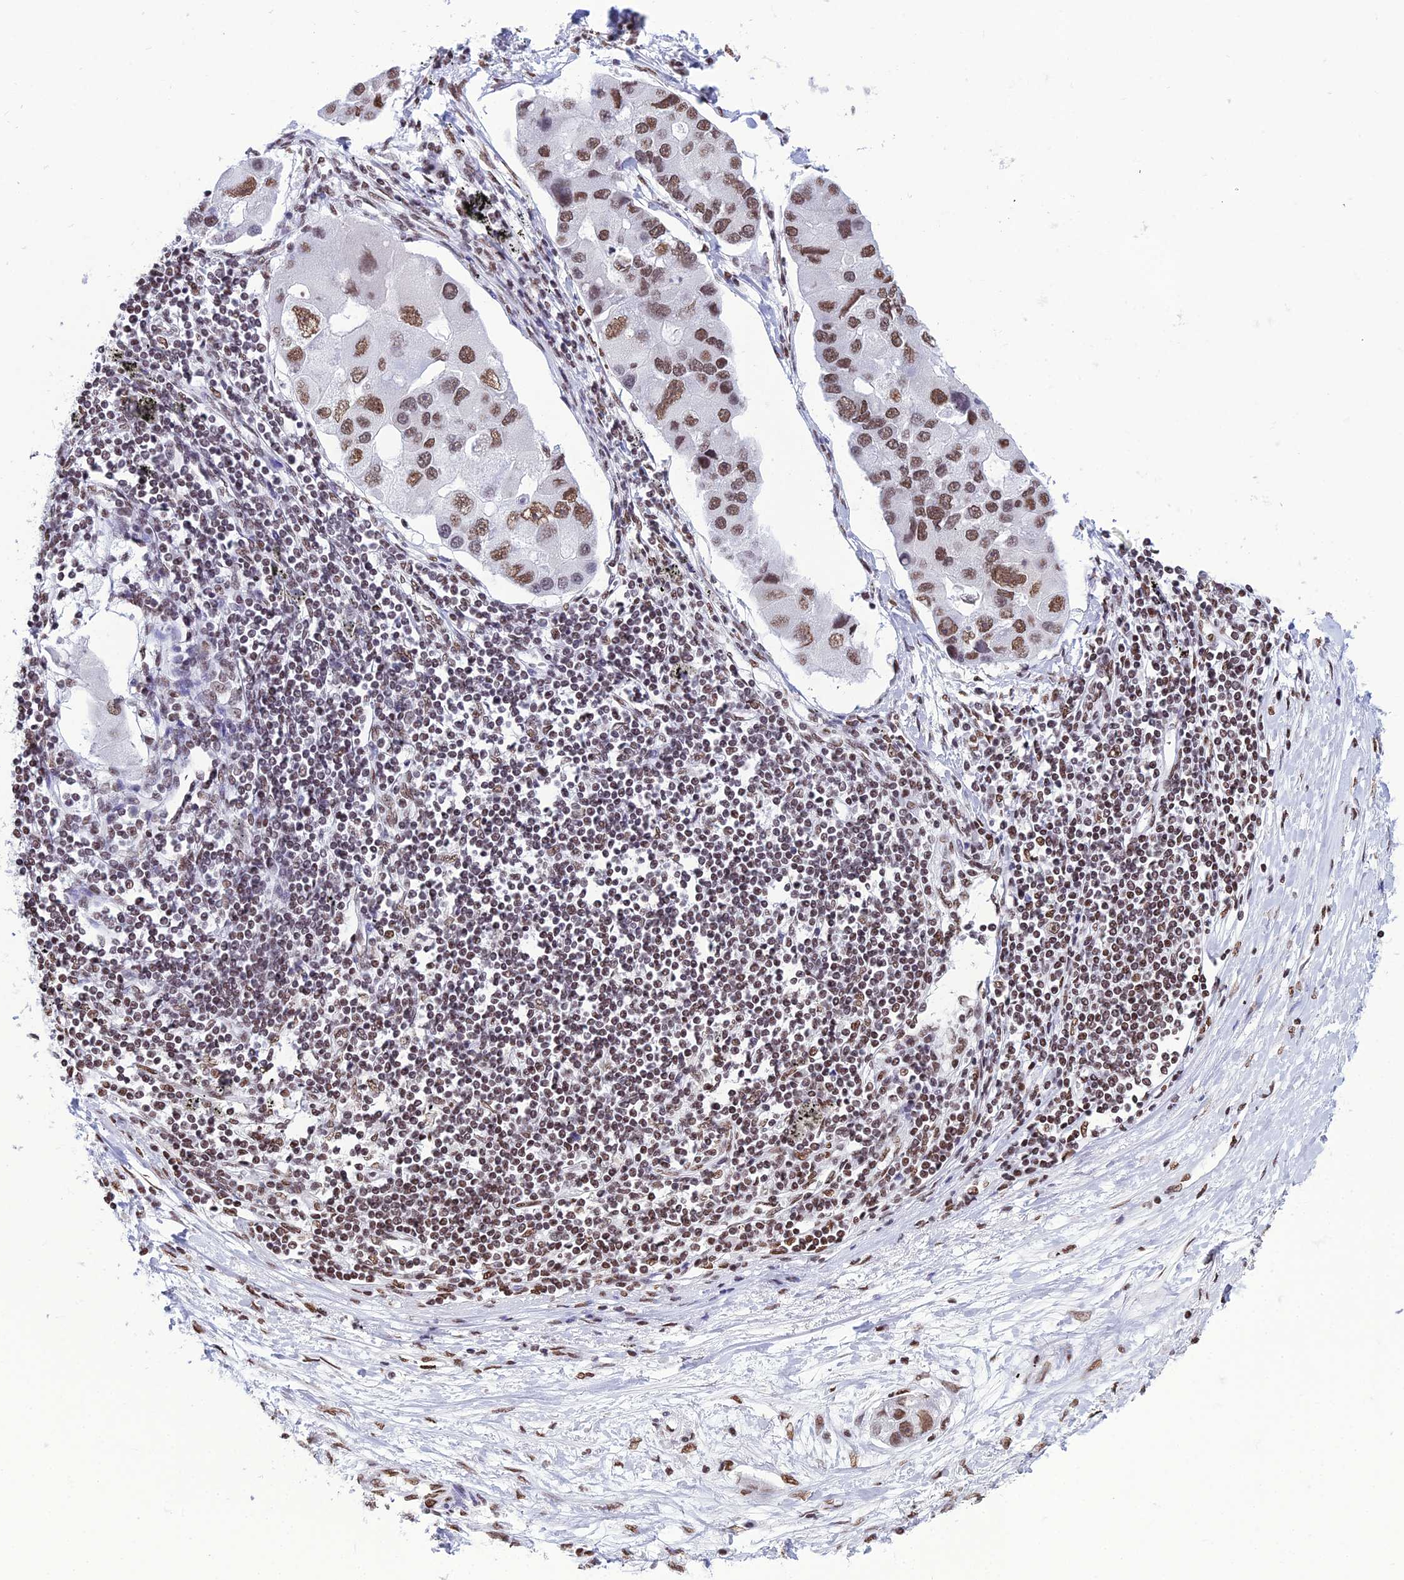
{"staining": {"intensity": "moderate", "quantity": ">75%", "location": "nuclear"}, "tissue": "lung cancer", "cell_type": "Tumor cells", "image_type": "cancer", "snomed": [{"axis": "morphology", "description": "Adenocarcinoma, NOS"}, {"axis": "topography", "description": "Lung"}], "caption": "A medium amount of moderate nuclear staining is seen in about >75% of tumor cells in lung adenocarcinoma tissue. (DAB IHC, brown staining for protein, blue staining for nuclei).", "gene": "PRAMEF12", "patient": {"sex": "female", "age": 54}}